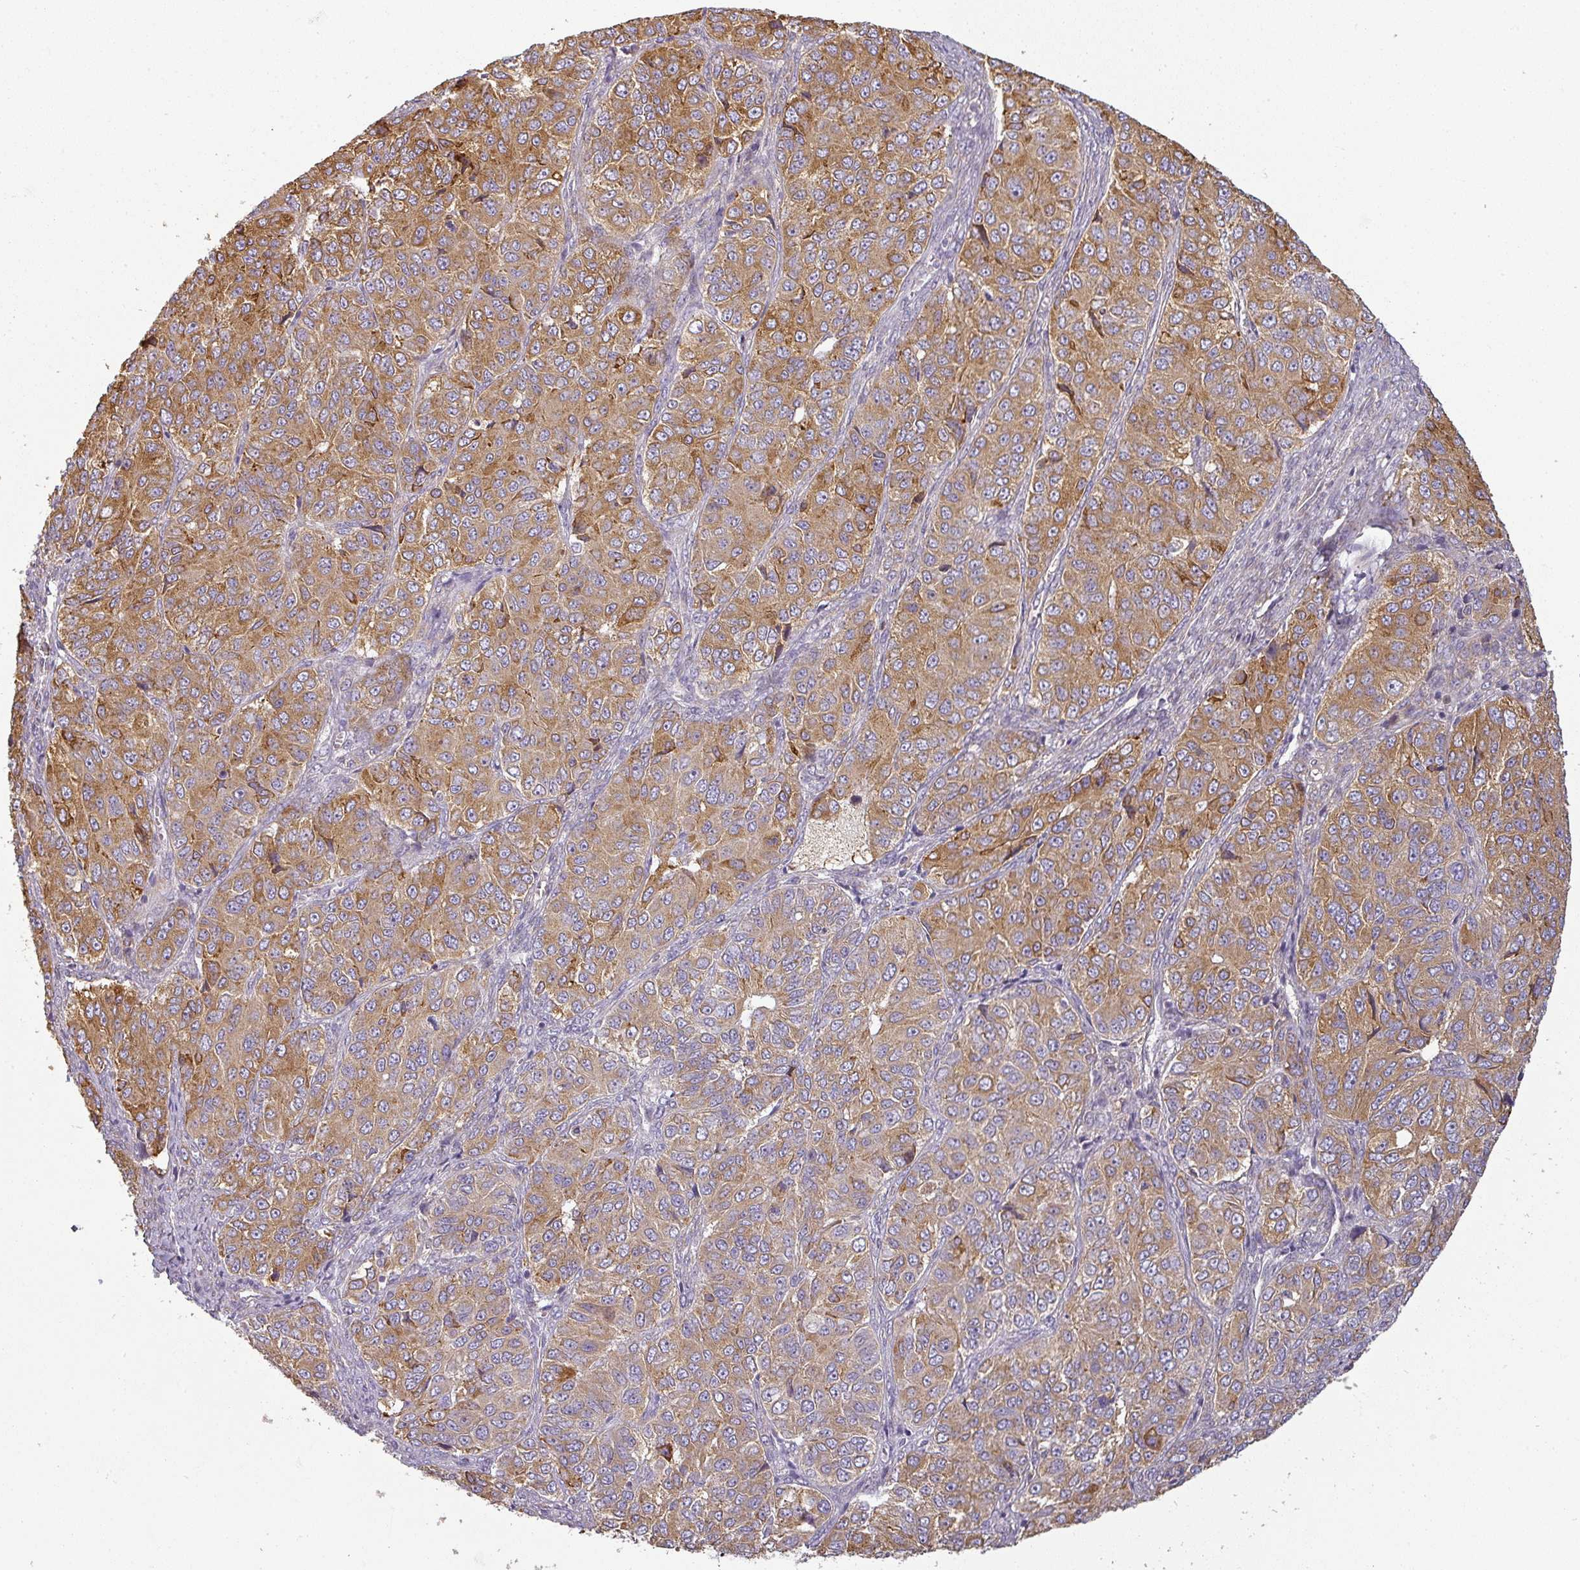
{"staining": {"intensity": "moderate", "quantity": ">75%", "location": "cytoplasmic/membranous"}, "tissue": "ovarian cancer", "cell_type": "Tumor cells", "image_type": "cancer", "snomed": [{"axis": "morphology", "description": "Carcinoma, endometroid"}, {"axis": "topography", "description": "Ovary"}], "caption": "IHC image of human endometroid carcinoma (ovarian) stained for a protein (brown), which displays medium levels of moderate cytoplasmic/membranous positivity in about >75% of tumor cells.", "gene": "CCDC144A", "patient": {"sex": "female", "age": 51}}